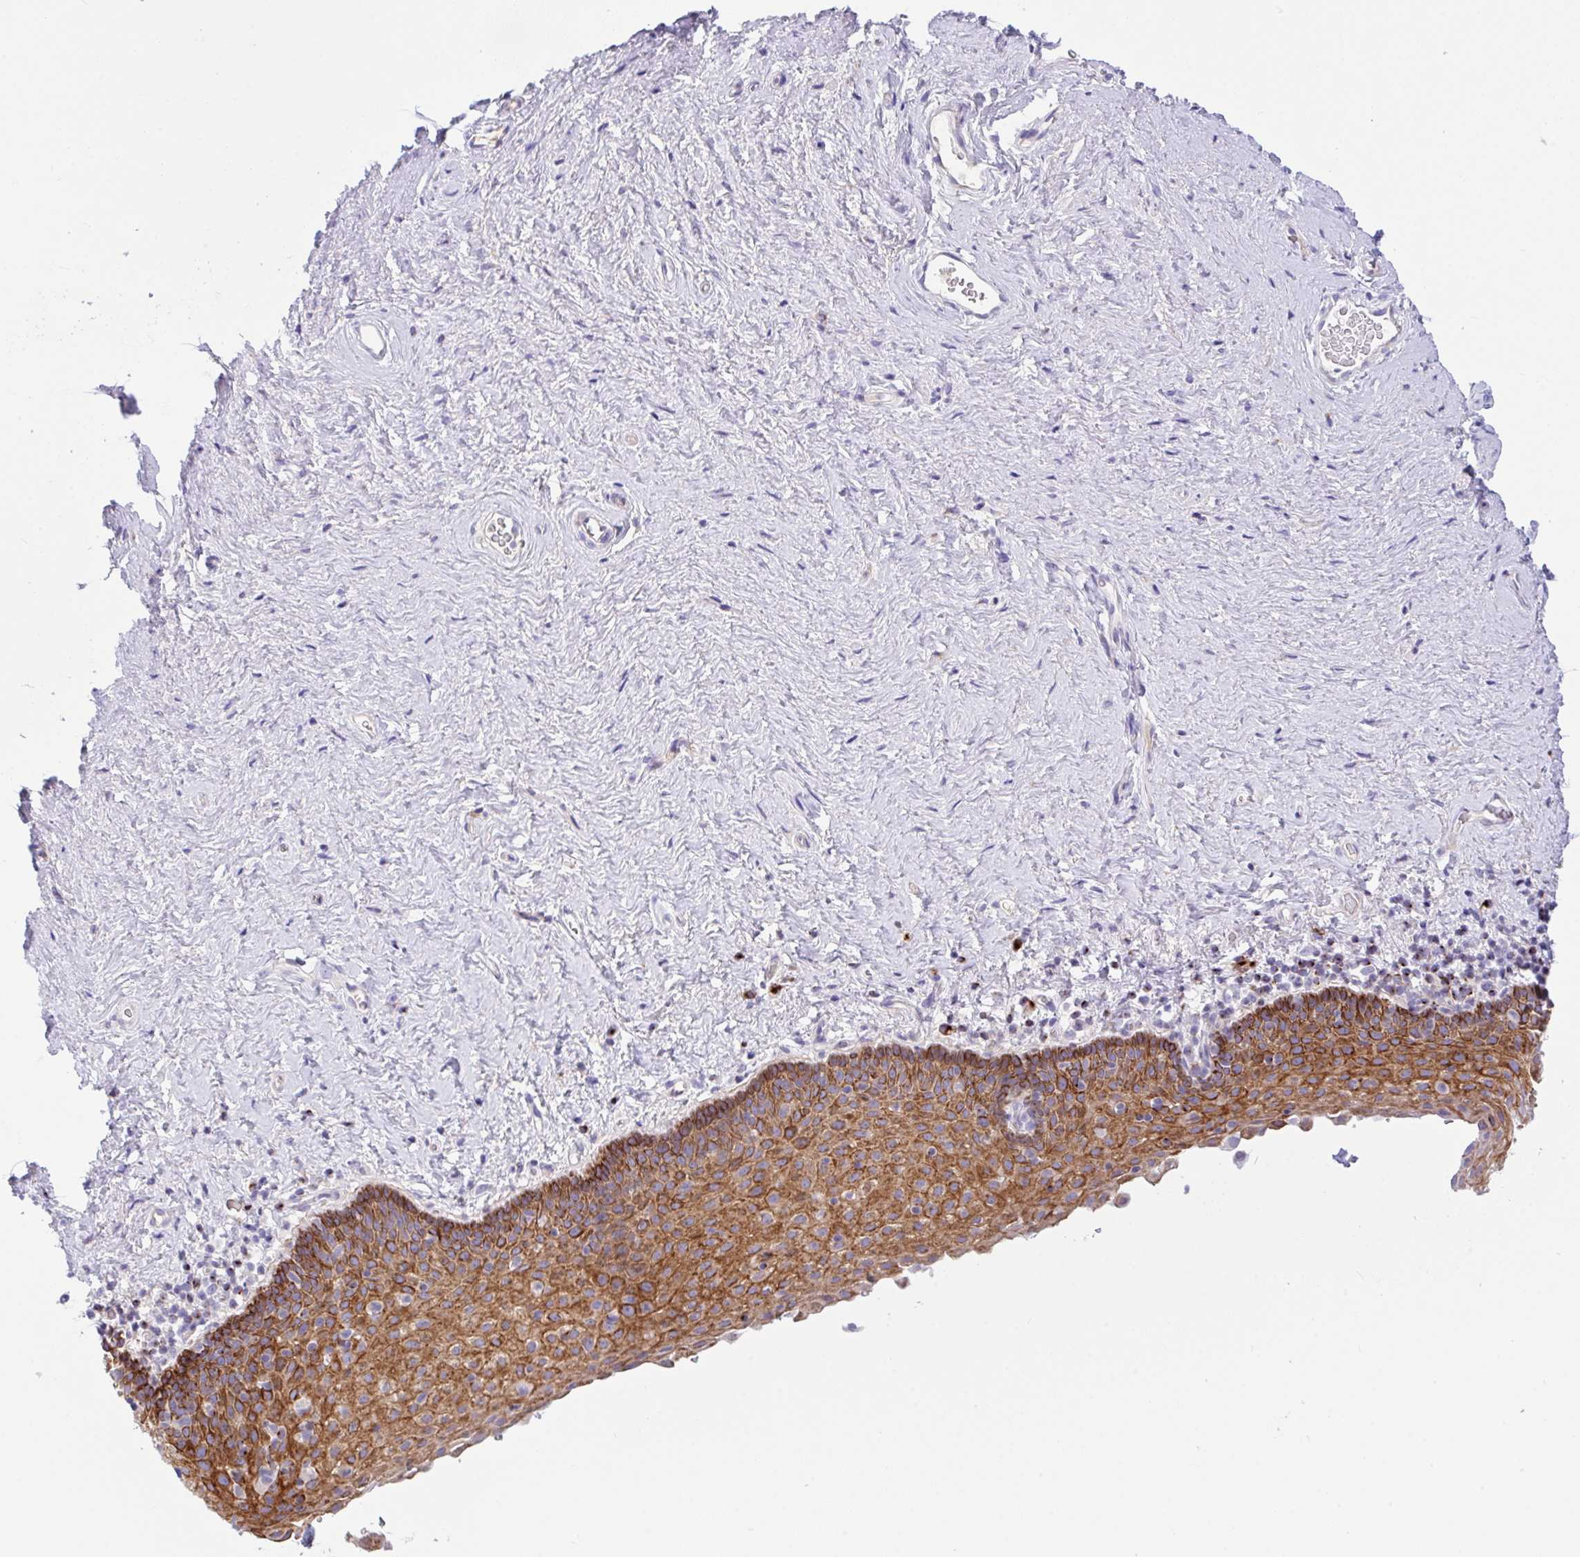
{"staining": {"intensity": "strong", "quantity": "25%-75%", "location": "cytoplasmic/membranous"}, "tissue": "vagina", "cell_type": "Squamous epithelial cells", "image_type": "normal", "snomed": [{"axis": "morphology", "description": "Normal tissue, NOS"}, {"axis": "topography", "description": "Vagina"}], "caption": "DAB immunohistochemical staining of normal human vagina reveals strong cytoplasmic/membranous protein staining in approximately 25%-75% of squamous epithelial cells.", "gene": "FBXL20", "patient": {"sex": "female", "age": 61}}